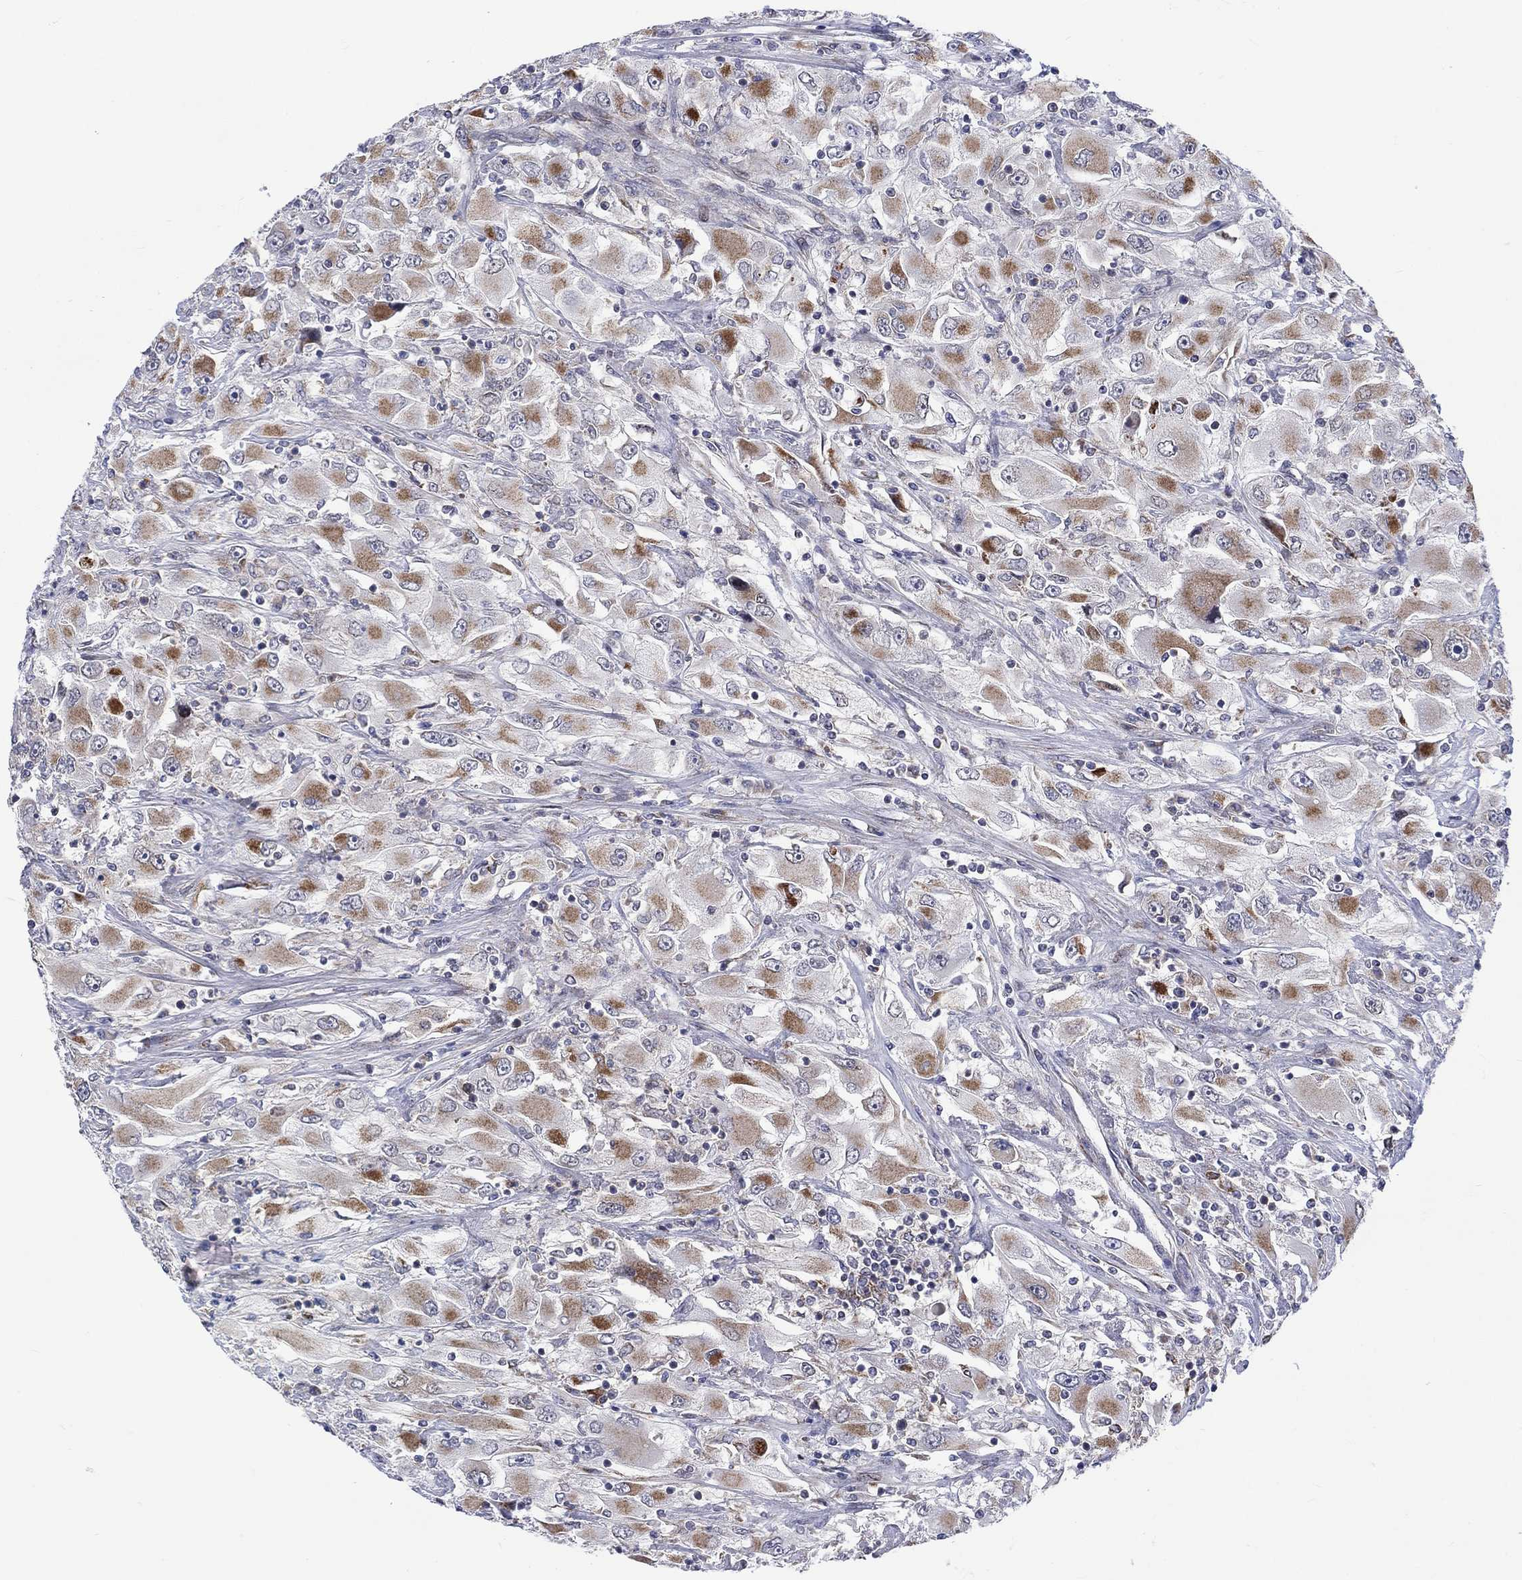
{"staining": {"intensity": "moderate", "quantity": "25%-75%", "location": "cytoplasmic/membranous"}, "tissue": "renal cancer", "cell_type": "Tumor cells", "image_type": "cancer", "snomed": [{"axis": "morphology", "description": "Adenocarcinoma, NOS"}, {"axis": "topography", "description": "Kidney"}], "caption": "Immunohistochemistry of renal adenocarcinoma reveals medium levels of moderate cytoplasmic/membranous positivity in about 25%-75% of tumor cells.", "gene": "SLC35F2", "patient": {"sex": "female", "age": 52}}